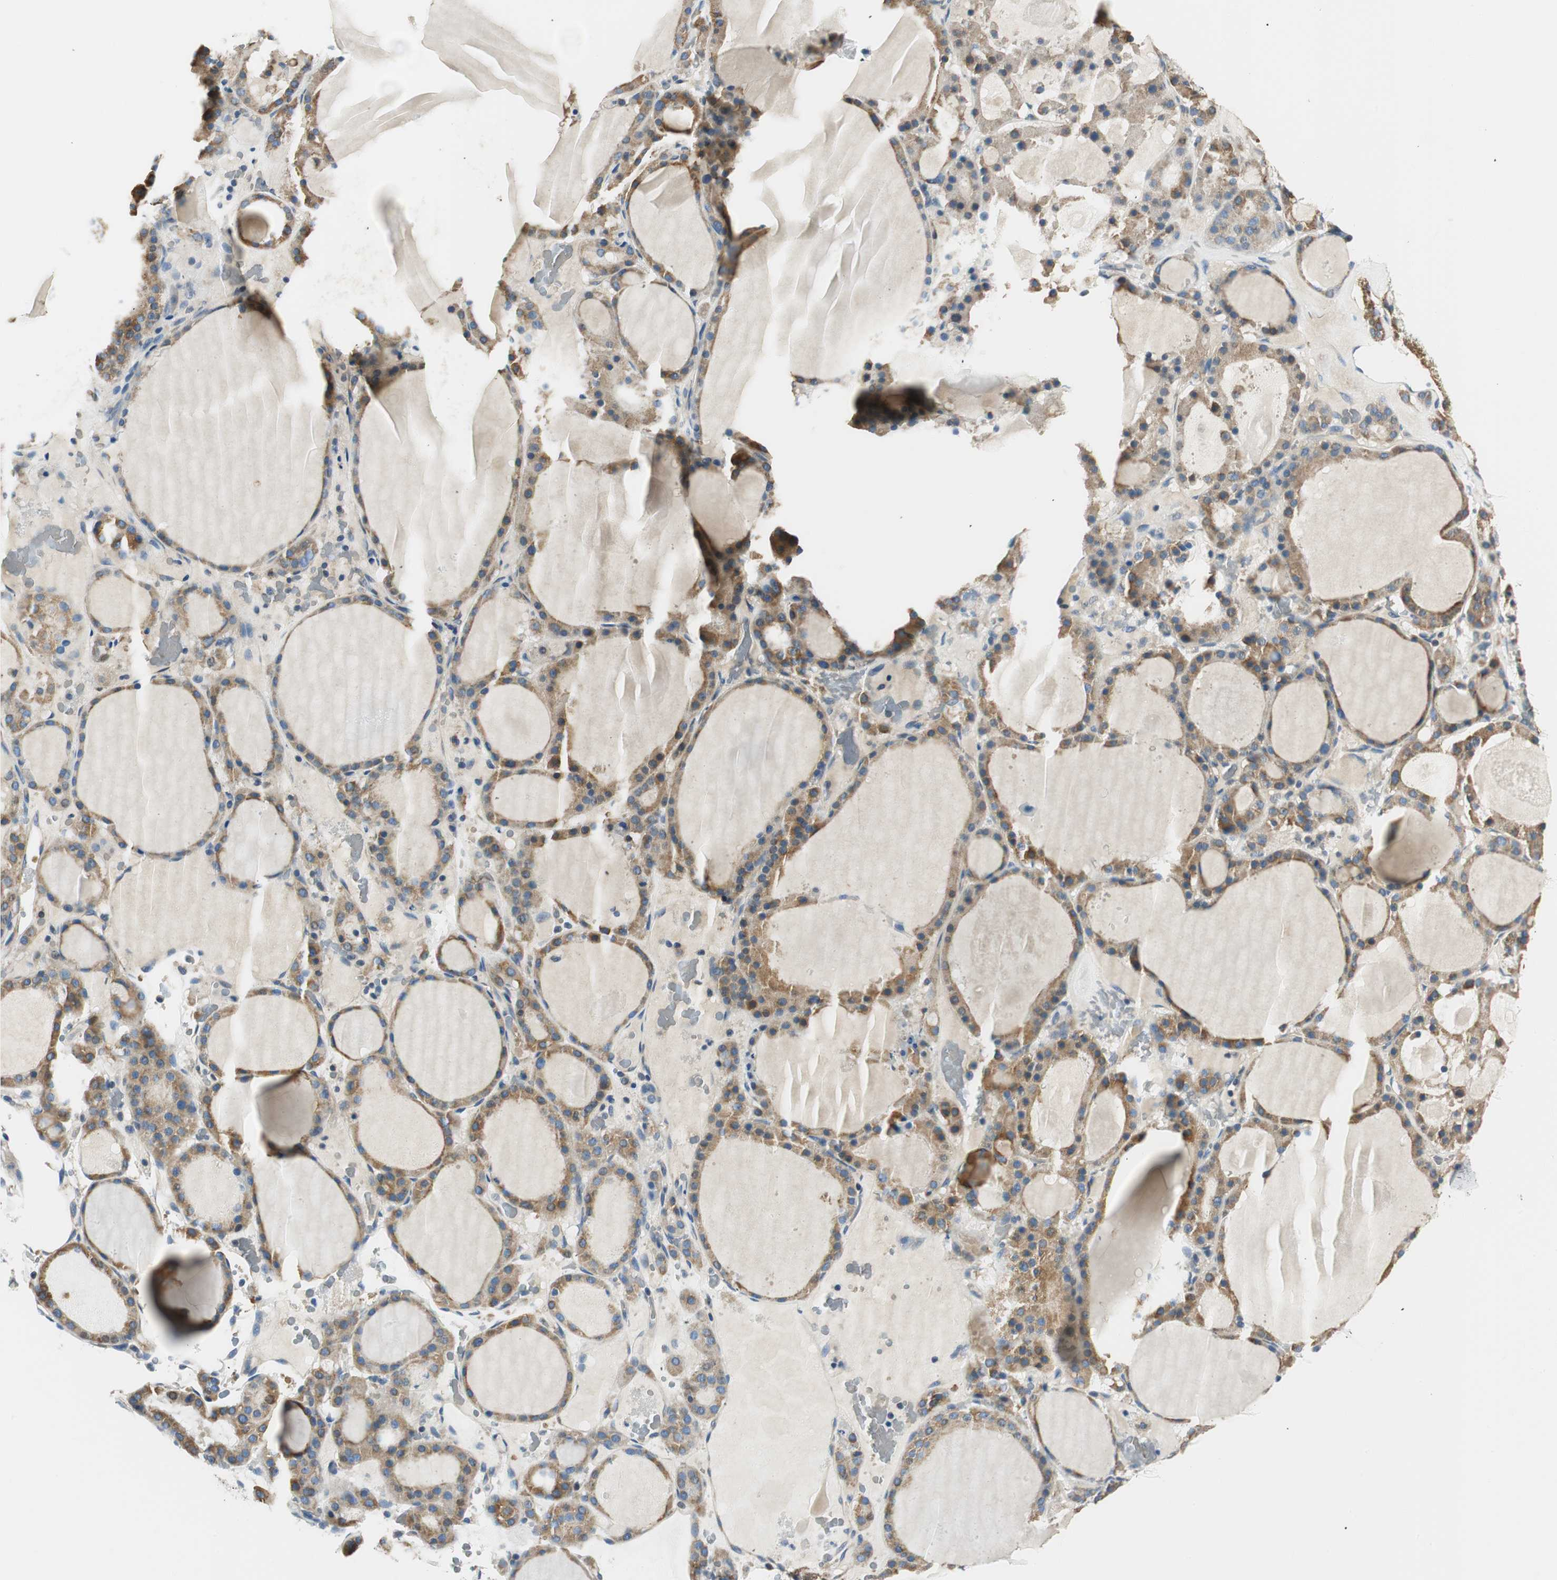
{"staining": {"intensity": "moderate", "quantity": ">75%", "location": "cytoplasmic/membranous"}, "tissue": "thyroid gland", "cell_type": "Glandular cells", "image_type": "normal", "snomed": [{"axis": "morphology", "description": "Normal tissue, NOS"}, {"axis": "morphology", "description": "Carcinoma, NOS"}, {"axis": "topography", "description": "Thyroid gland"}], "caption": "A brown stain highlights moderate cytoplasmic/membranous staining of a protein in glandular cells of benign human thyroid gland. The staining was performed using DAB (3,3'-diaminobenzidine), with brown indicating positive protein expression. Nuclei are stained blue with hematoxylin.", "gene": "RORB", "patient": {"sex": "female", "age": 86}}